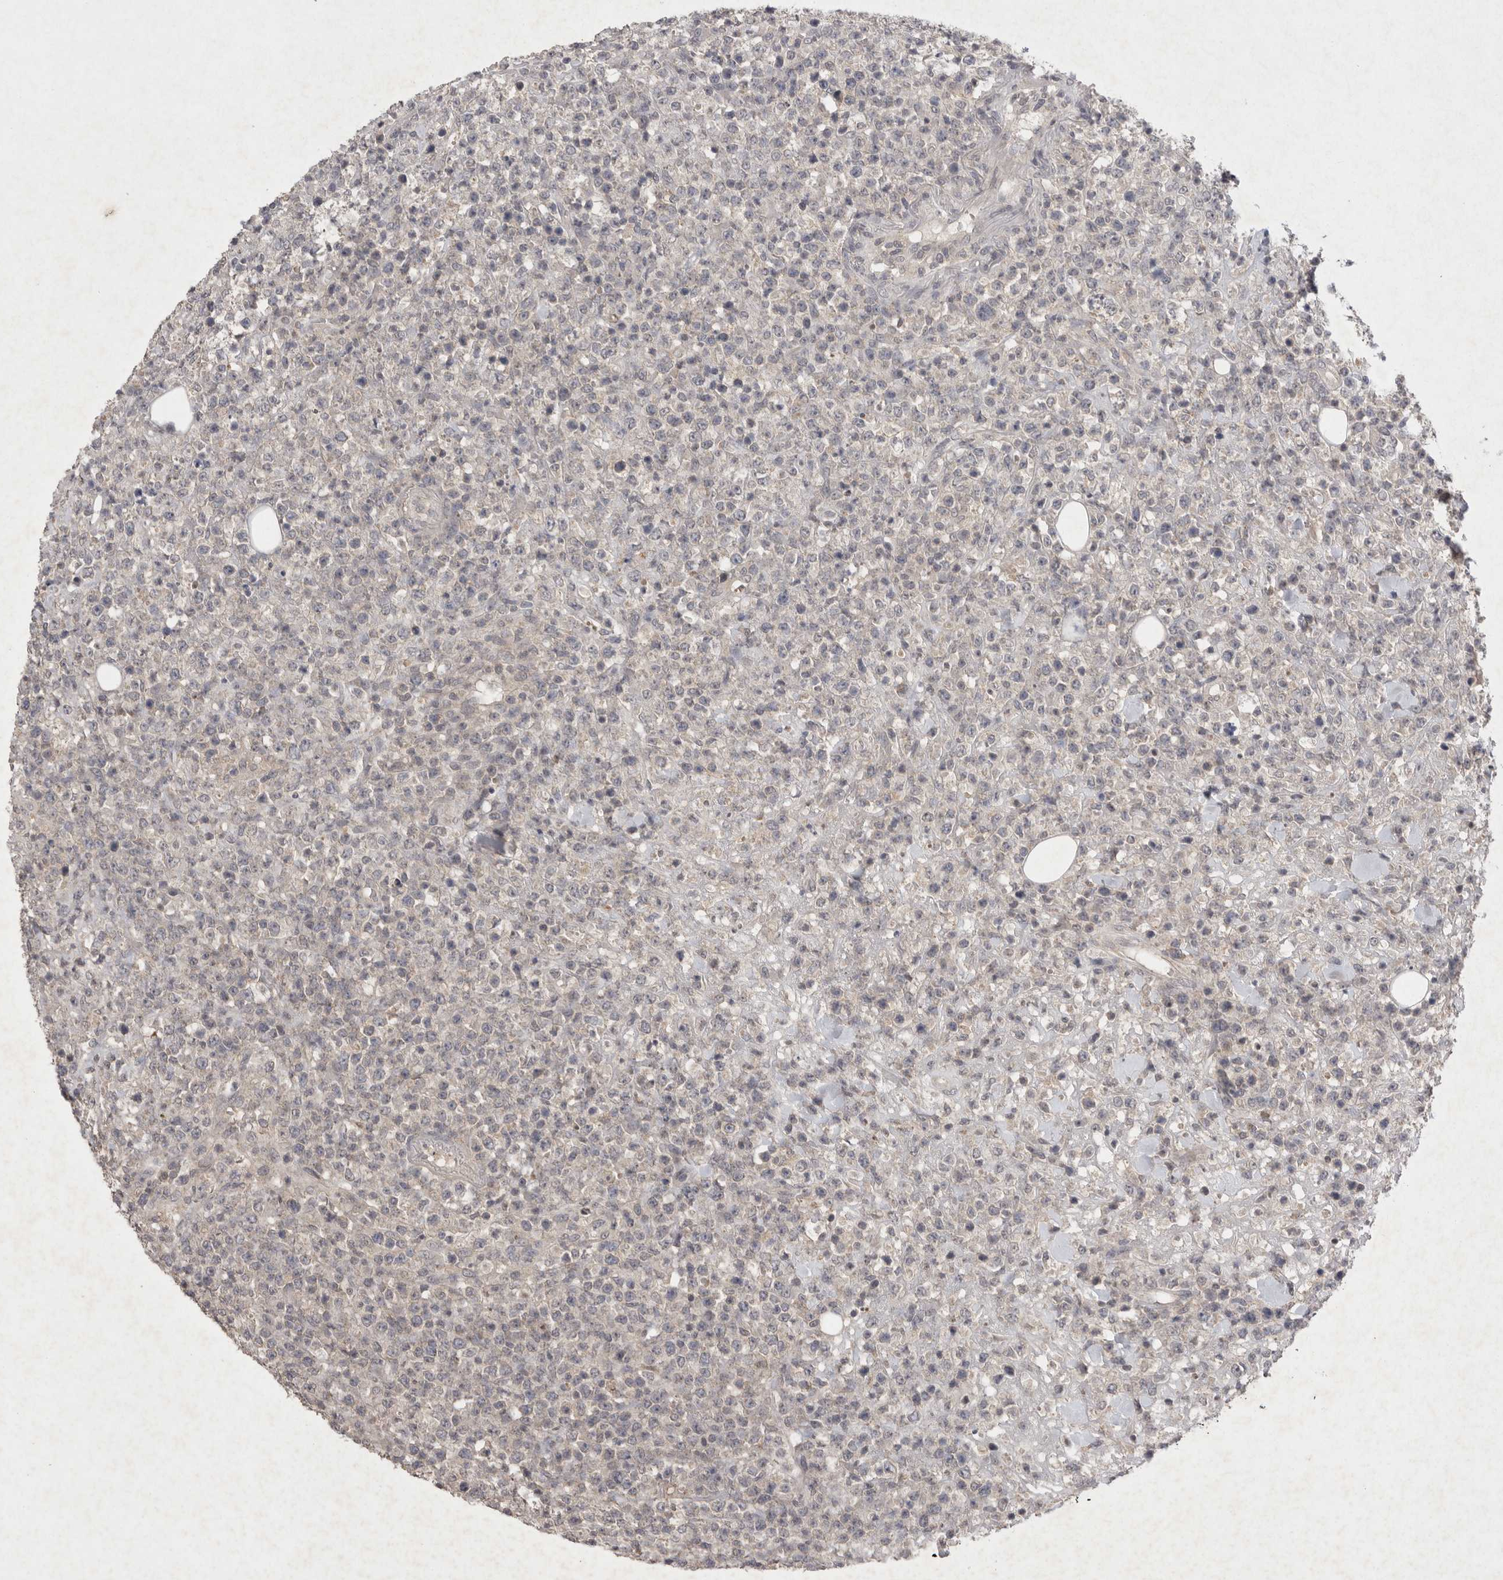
{"staining": {"intensity": "negative", "quantity": "none", "location": "none"}, "tissue": "lymphoma", "cell_type": "Tumor cells", "image_type": "cancer", "snomed": [{"axis": "morphology", "description": "Malignant lymphoma, non-Hodgkin's type, High grade"}, {"axis": "topography", "description": "Colon"}], "caption": "There is no significant staining in tumor cells of malignant lymphoma, non-Hodgkin's type (high-grade).", "gene": "APLNR", "patient": {"sex": "female", "age": 53}}